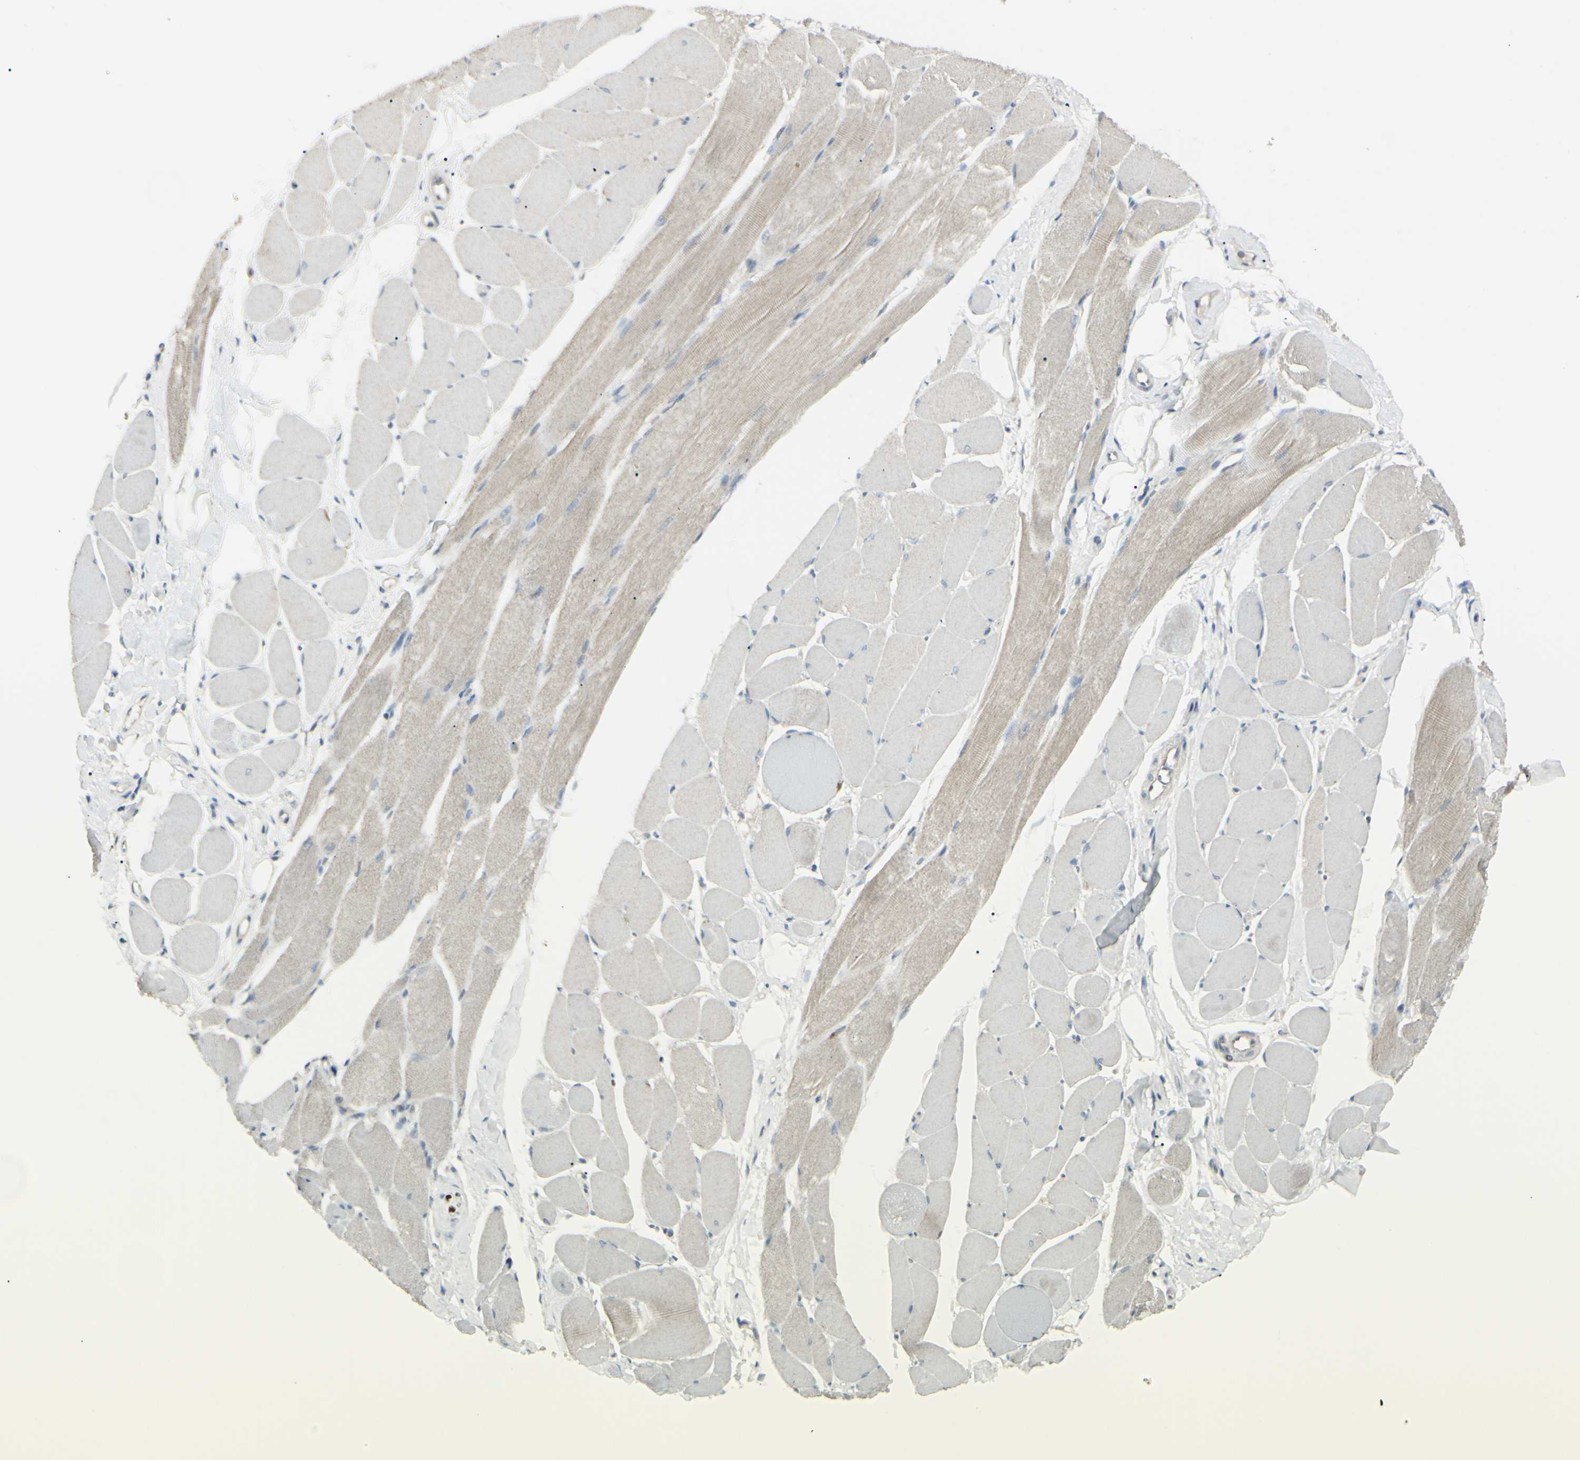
{"staining": {"intensity": "weak", "quantity": "25%-75%", "location": "cytoplasmic/membranous"}, "tissue": "skeletal muscle", "cell_type": "Myocytes", "image_type": "normal", "snomed": [{"axis": "morphology", "description": "Normal tissue, NOS"}, {"axis": "topography", "description": "Skeletal muscle"}, {"axis": "topography", "description": "Peripheral nerve tissue"}], "caption": "Protein staining of normal skeletal muscle shows weak cytoplasmic/membranous staining in about 25%-75% of myocytes. (DAB (3,3'-diaminobenzidine) IHC, brown staining for protein, blue staining for nuclei).", "gene": "SH3GL2", "patient": {"sex": "female", "age": 84}}